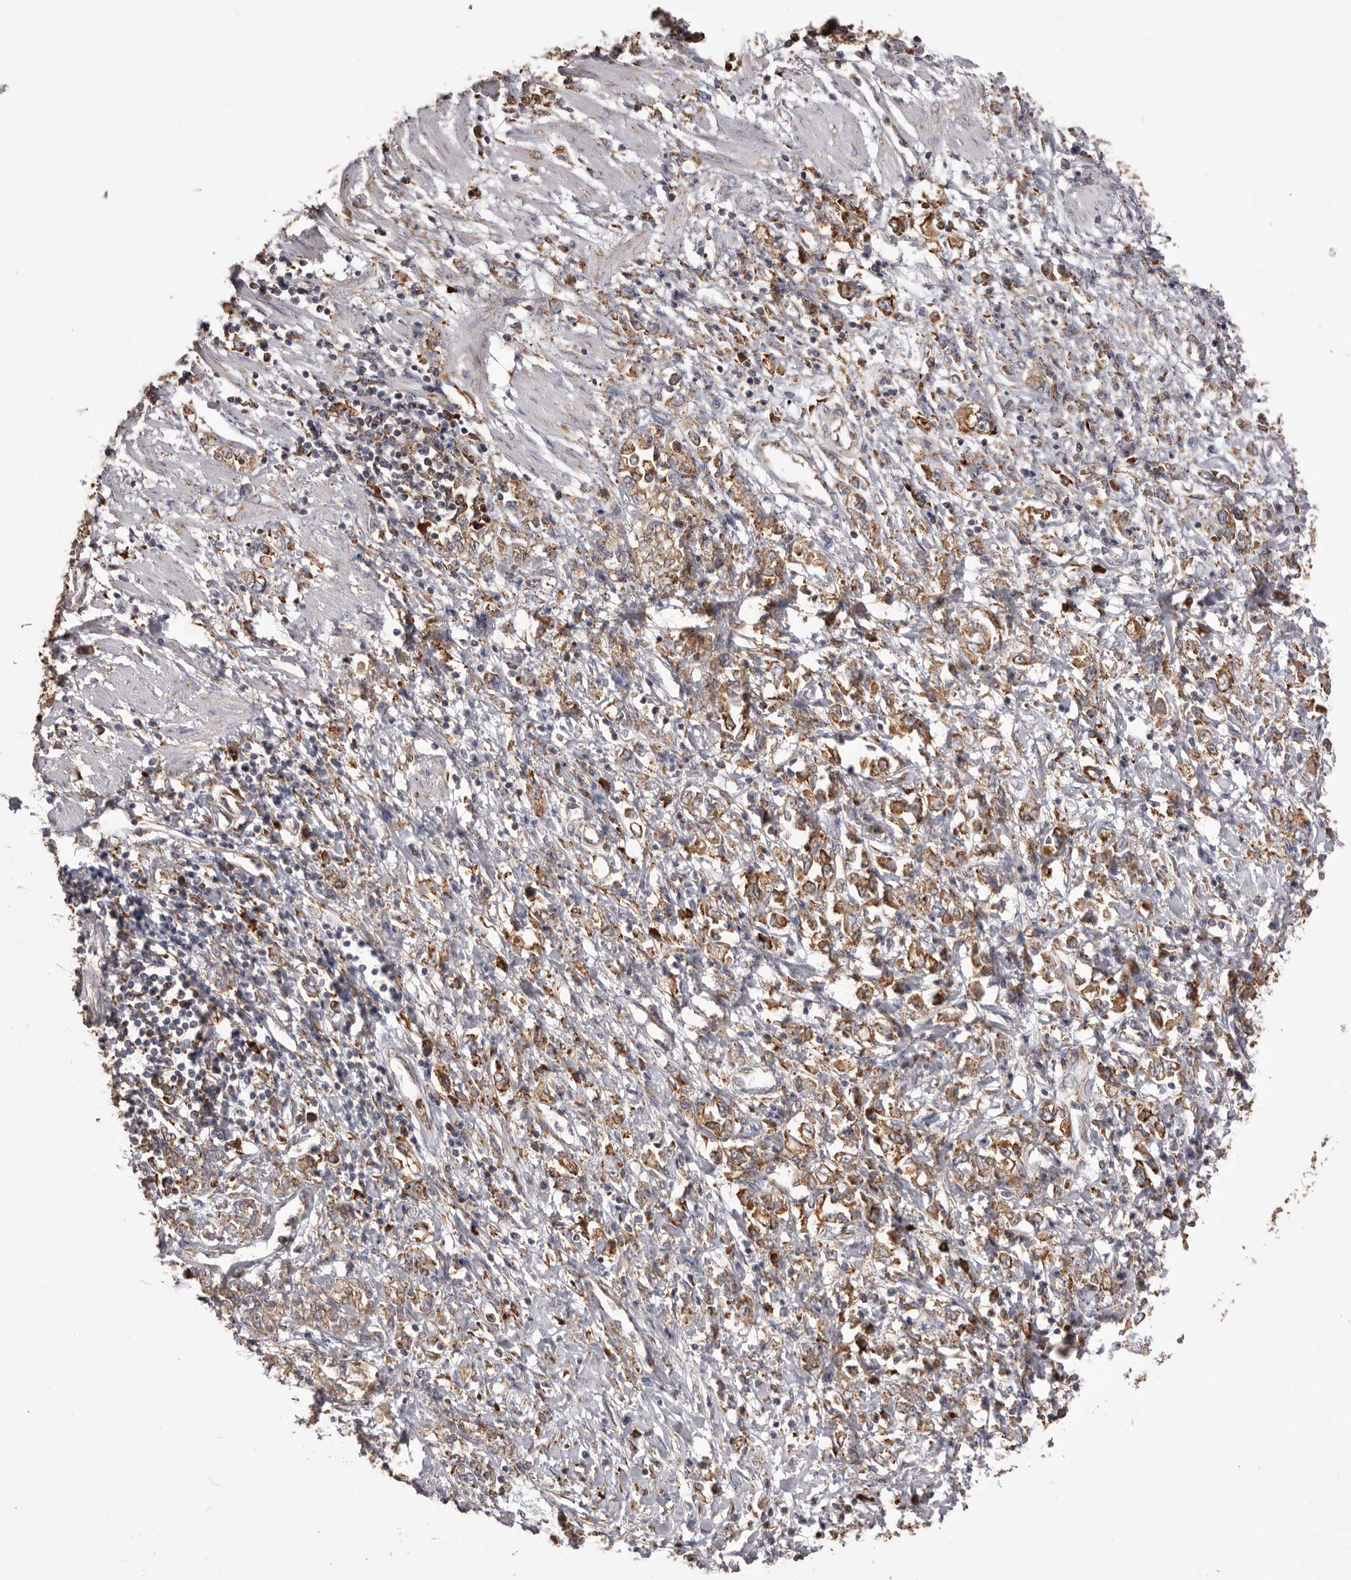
{"staining": {"intensity": "moderate", "quantity": ">75%", "location": "cytoplasmic/membranous"}, "tissue": "stomach cancer", "cell_type": "Tumor cells", "image_type": "cancer", "snomed": [{"axis": "morphology", "description": "Adenocarcinoma, NOS"}, {"axis": "topography", "description": "Stomach"}], "caption": "A photomicrograph of human stomach adenocarcinoma stained for a protein exhibits moderate cytoplasmic/membranous brown staining in tumor cells.", "gene": "QRSL1", "patient": {"sex": "female", "age": 76}}